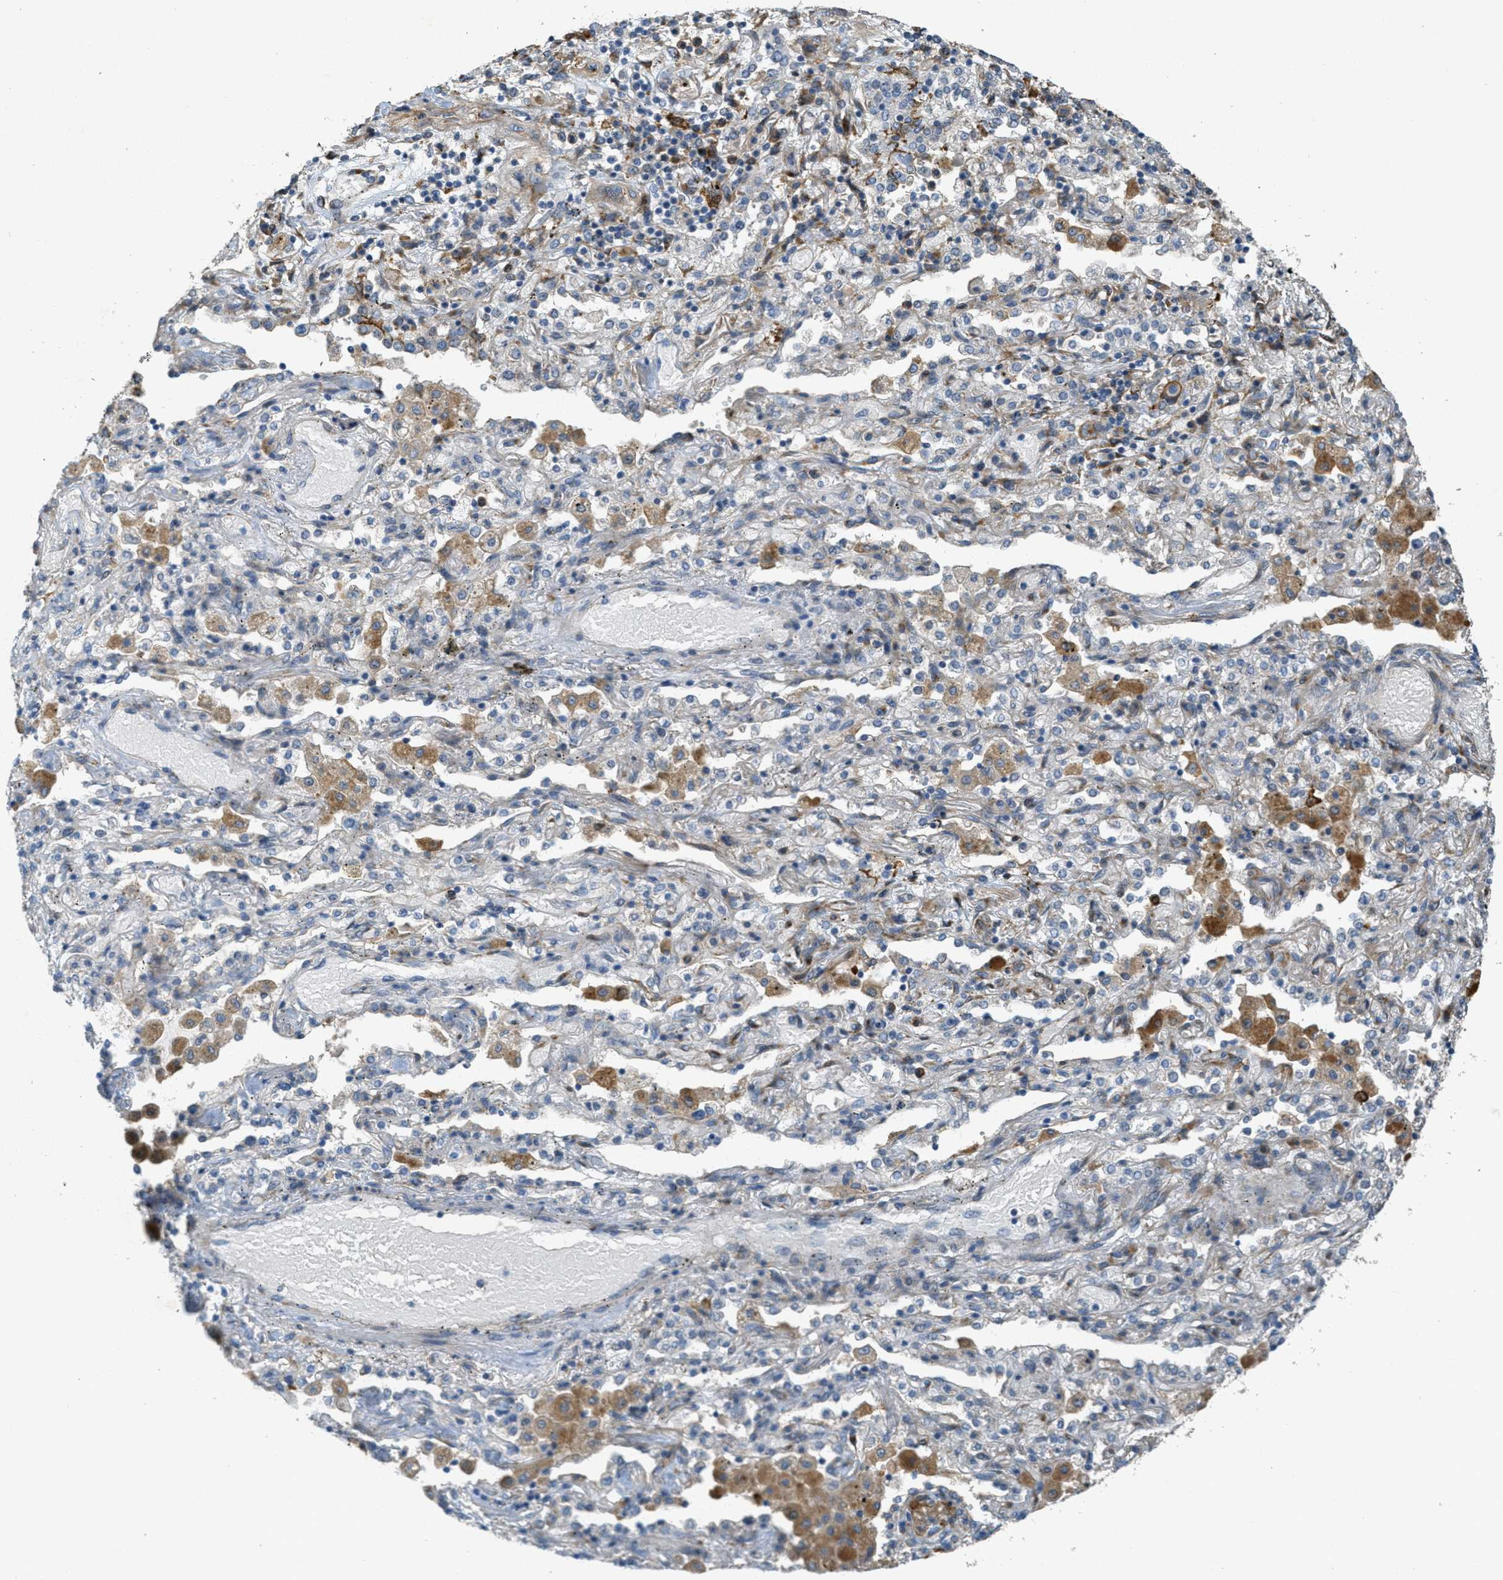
{"staining": {"intensity": "negative", "quantity": "none", "location": "none"}, "tissue": "lung cancer", "cell_type": "Tumor cells", "image_type": "cancer", "snomed": [{"axis": "morphology", "description": "Squamous cell carcinoma, NOS"}, {"axis": "topography", "description": "Lung"}], "caption": "Immunohistochemistry of lung cancer (squamous cell carcinoma) exhibits no positivity in tumor cells.", "gene": "ADCY5", "patient": {"sex": "female", "age": 47}}